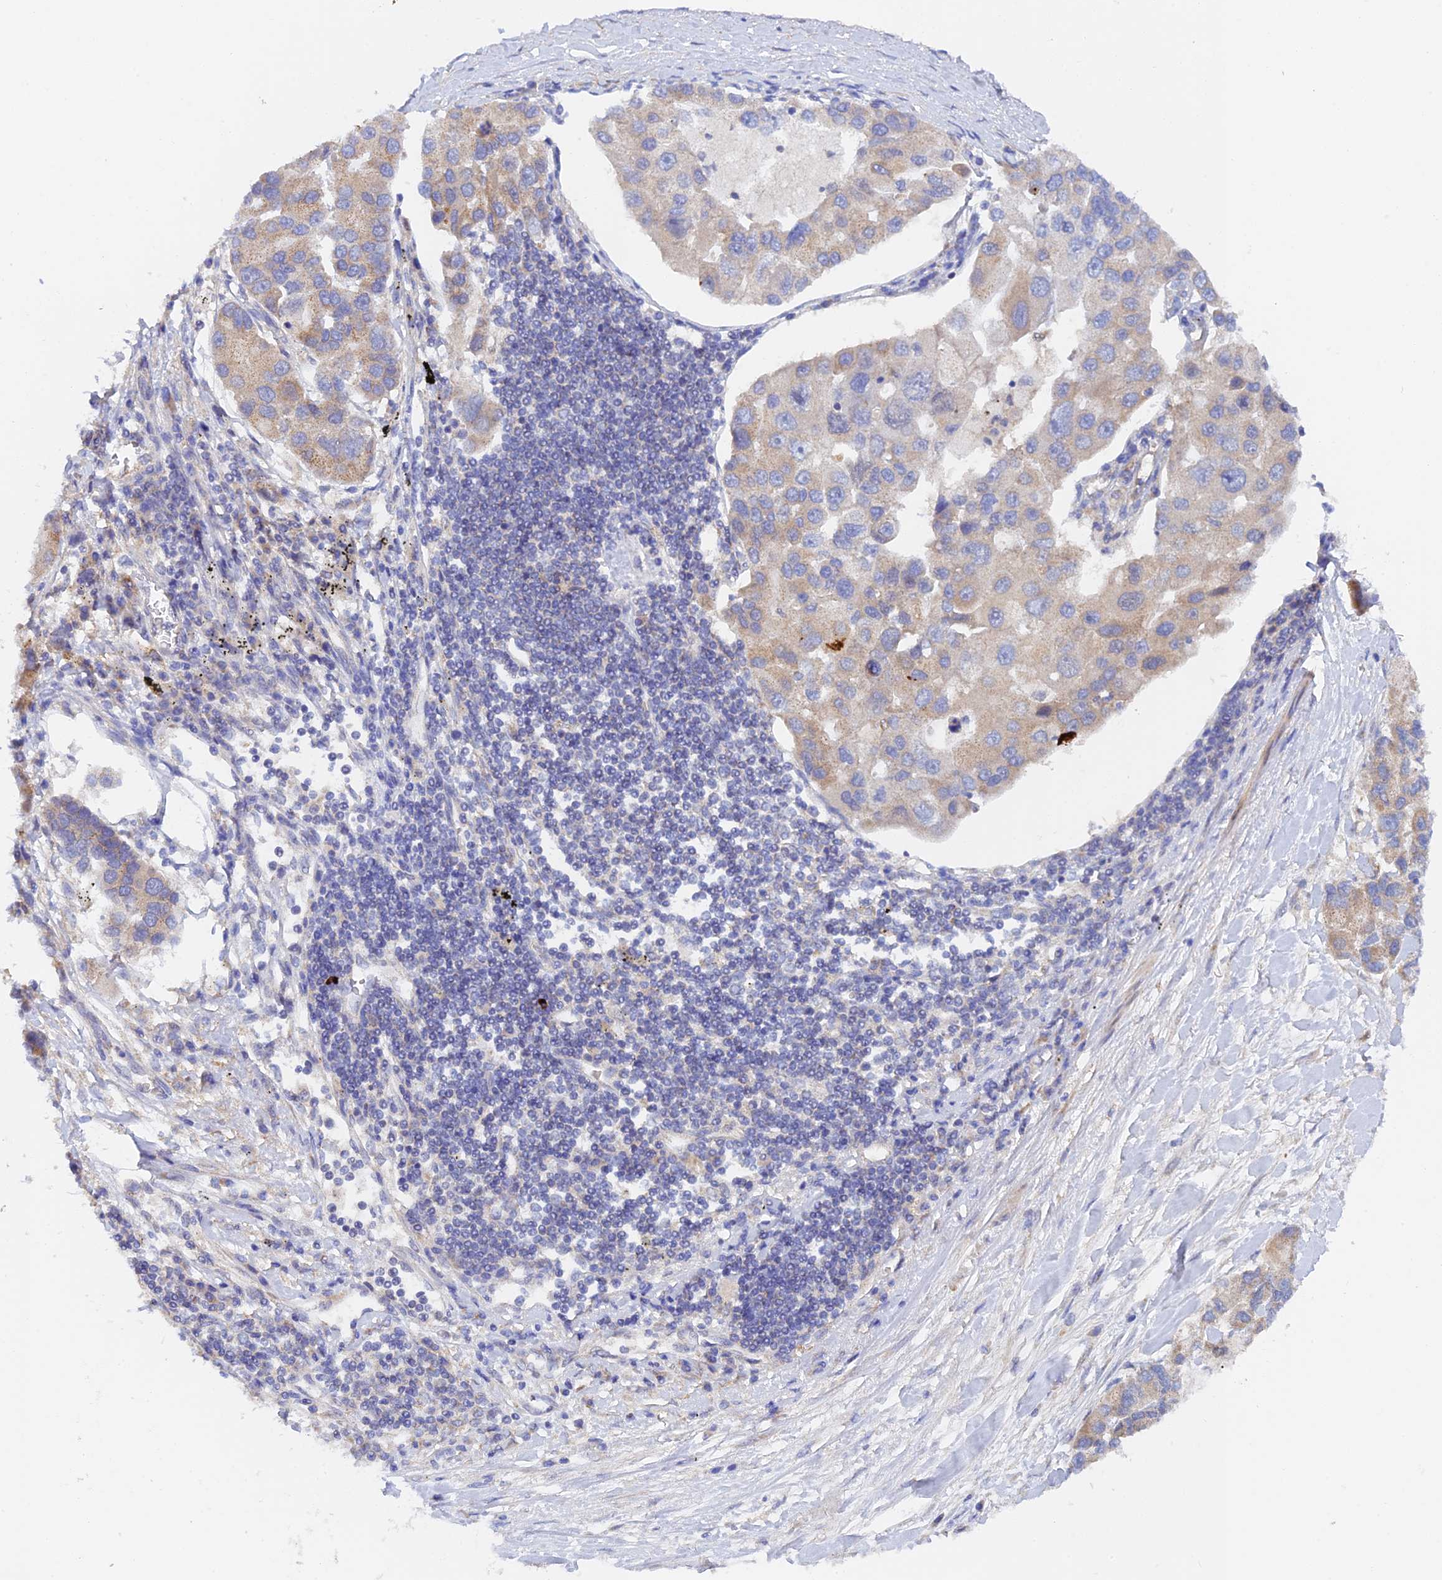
{"staining": {"intensity": "weak", "quantity": "25%-75%", "location": "cytoplasmic/membranous"}, "tissue": "lung cancer", "cell_type": "Tumor cells", "image_type": "cancer", "snomed": [{"axis": "morphology", "description": "Adenocarcinoma, NOS"}, {"axis": "topography", "description": "Lung"}], "caption": "Protein expression analysis of adenocarcinoma (lung) displays weak cytoplasmic/membranous positivity in about 25%-75% of tumor cells.", "gene": "RANBP6", "patient": {"sex": "female", "age": 54}}